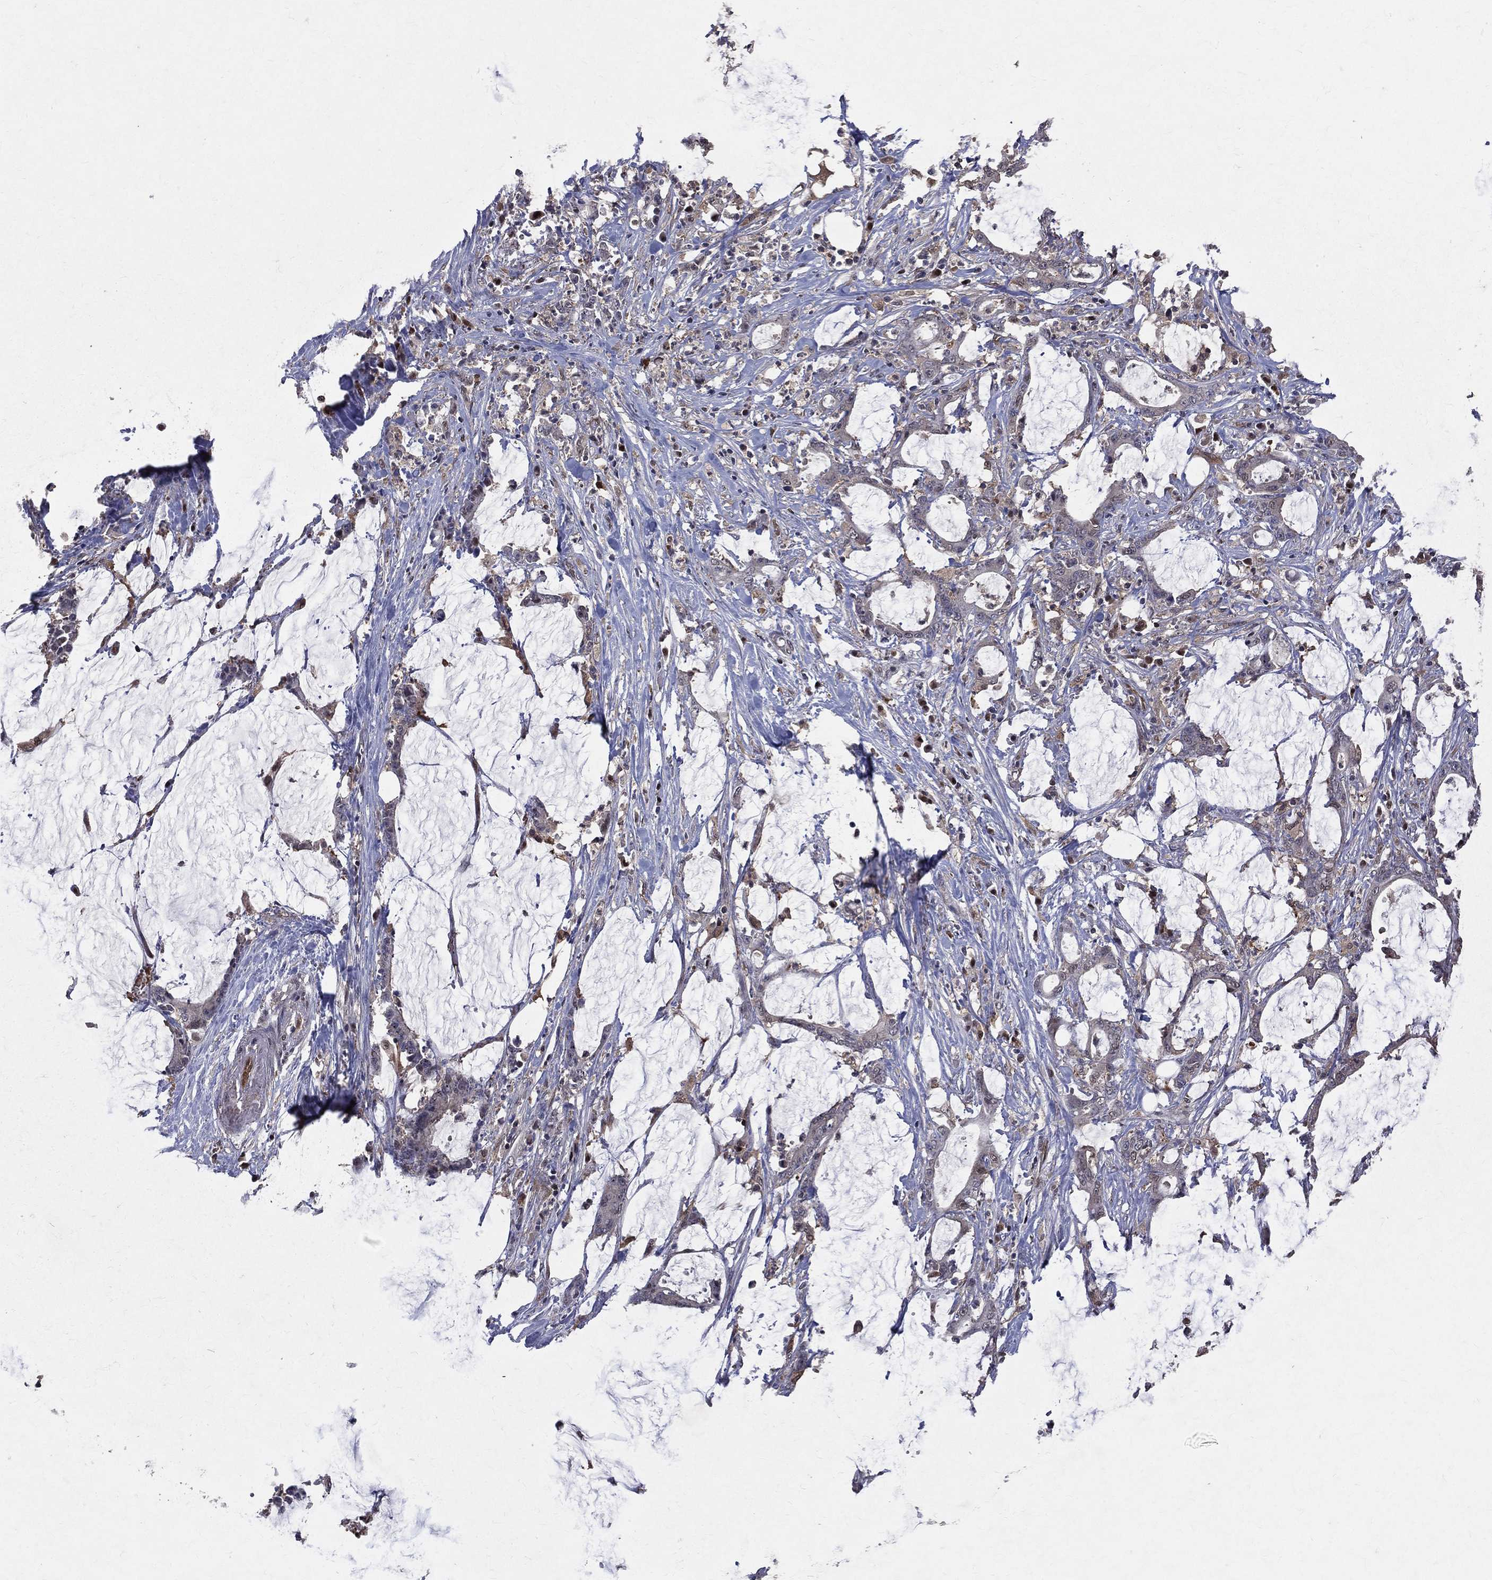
{"staining": {"intensity": "negative", "quantity": "none", "location": "none"}, "tissue": "stomach cancer", "cell_type": "Tumor cells", "image_type": "cancer", "snomed": [{"axis": "morphology", "description": "Adenocarcinoma, NOS"}, {"axis": "topography", "description": "Stomach, upper"}], "caption": "Immunohistochemistry (IHC) micrograph of neoplastic tissue: stomach adenocarcinoma stained with DAB (3,3'-diaminobenzidine) demonstrates no significant protein expression in tumor cells. (DAB immunohistochemistry (IHC) visualized using brightfield microscopy, high magnification).", "gene": "GMPR2", "patient": {"sex": "male", "age": 68}}